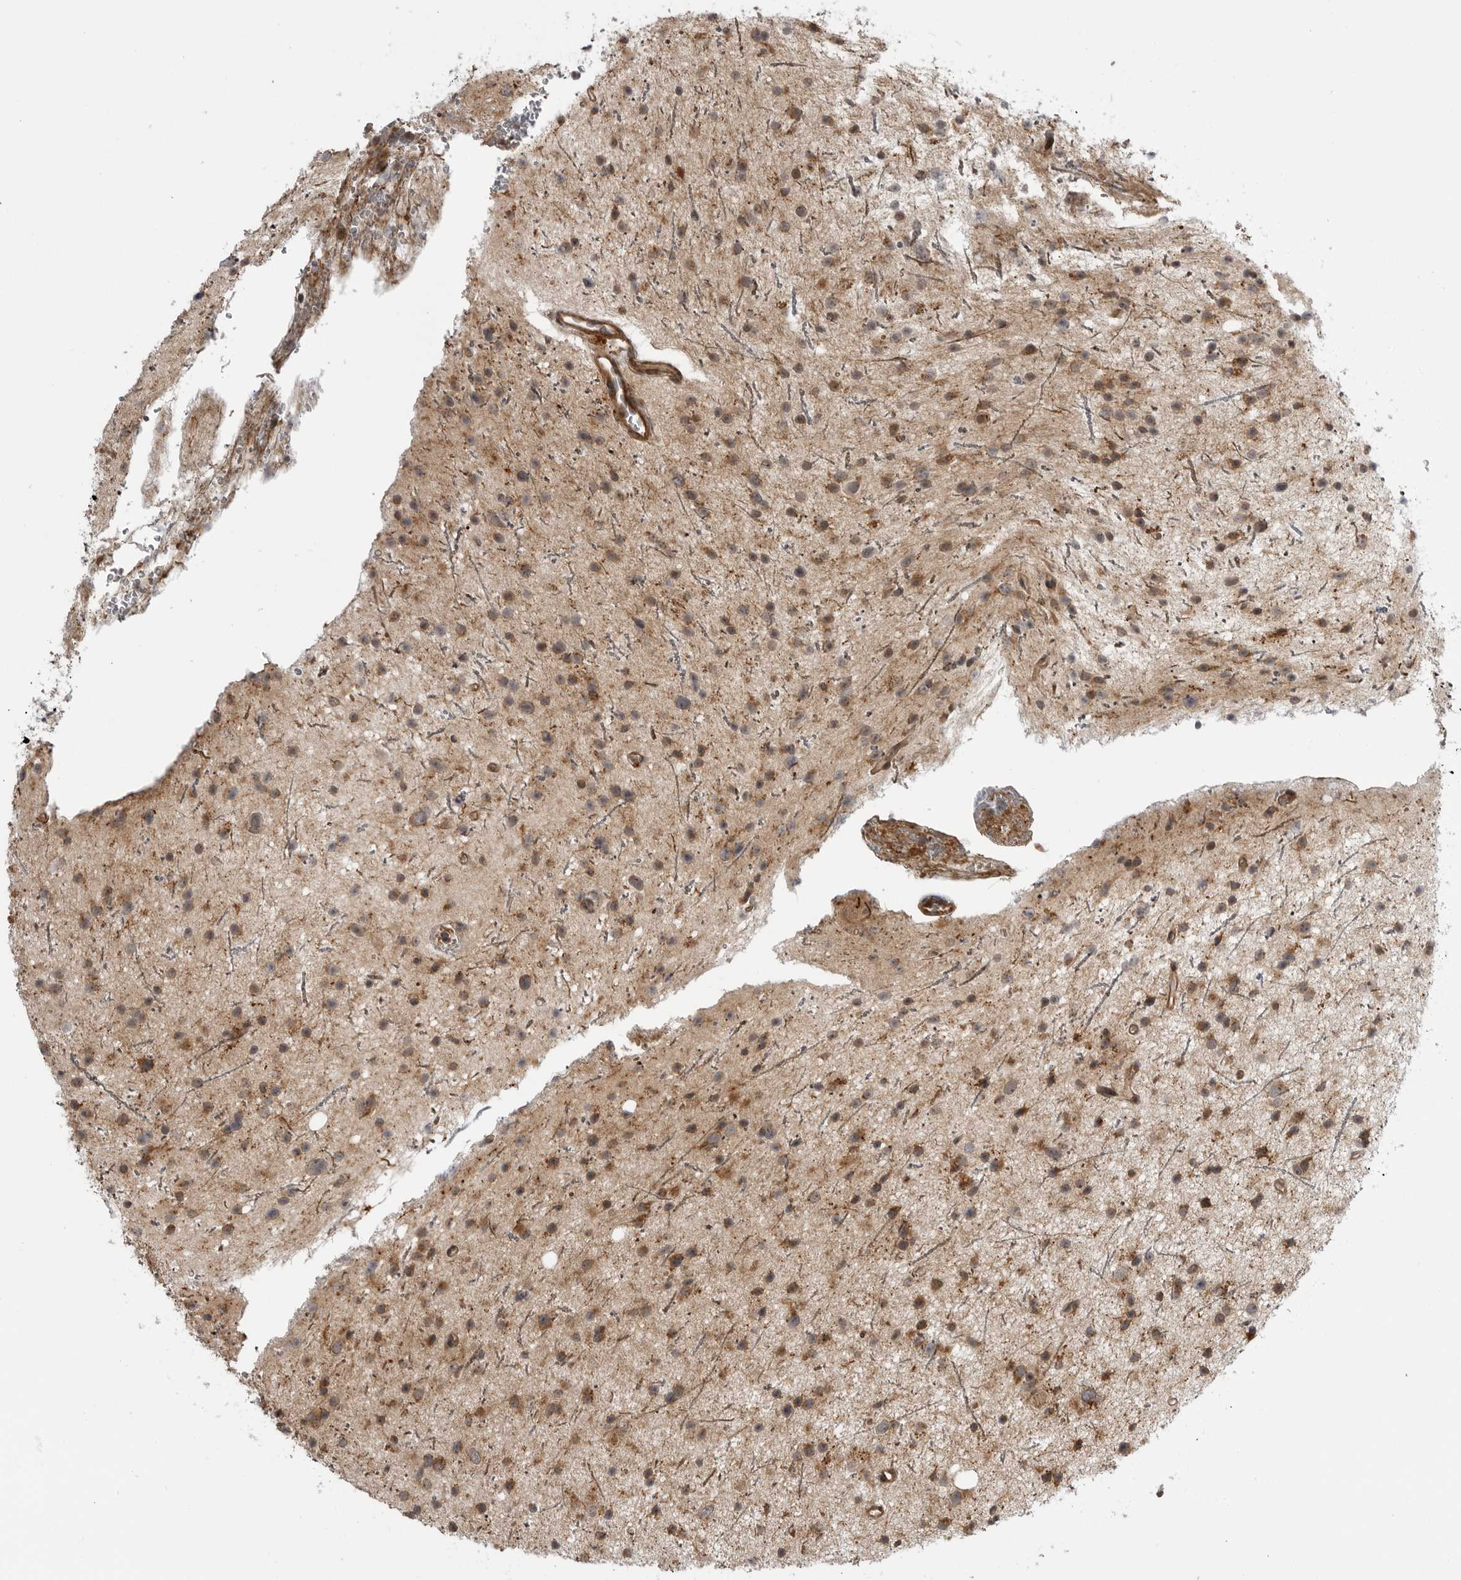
{"staining": {"intensity": "moderate", "quantity": ">75%", "location": "cytoplasmic/membranous"}, "tissue": "glioma", "cell_type": "Tumor cells", "image_type": "cancer", "snomed": [{"axis": "morphology", "description": "Glioma, malignant, Low grade"}, {"axis": "topography", "description": "Cerebral cortex"}], "caption": "Human malignant glioma (low-grade) stained for a protein (brown) reveals moderate cytoplasmic/membranous positive staining in approximately >75% of tumor cells.", "gene": "LRRC45", "patient": {"sex": "female", "age": 39}}